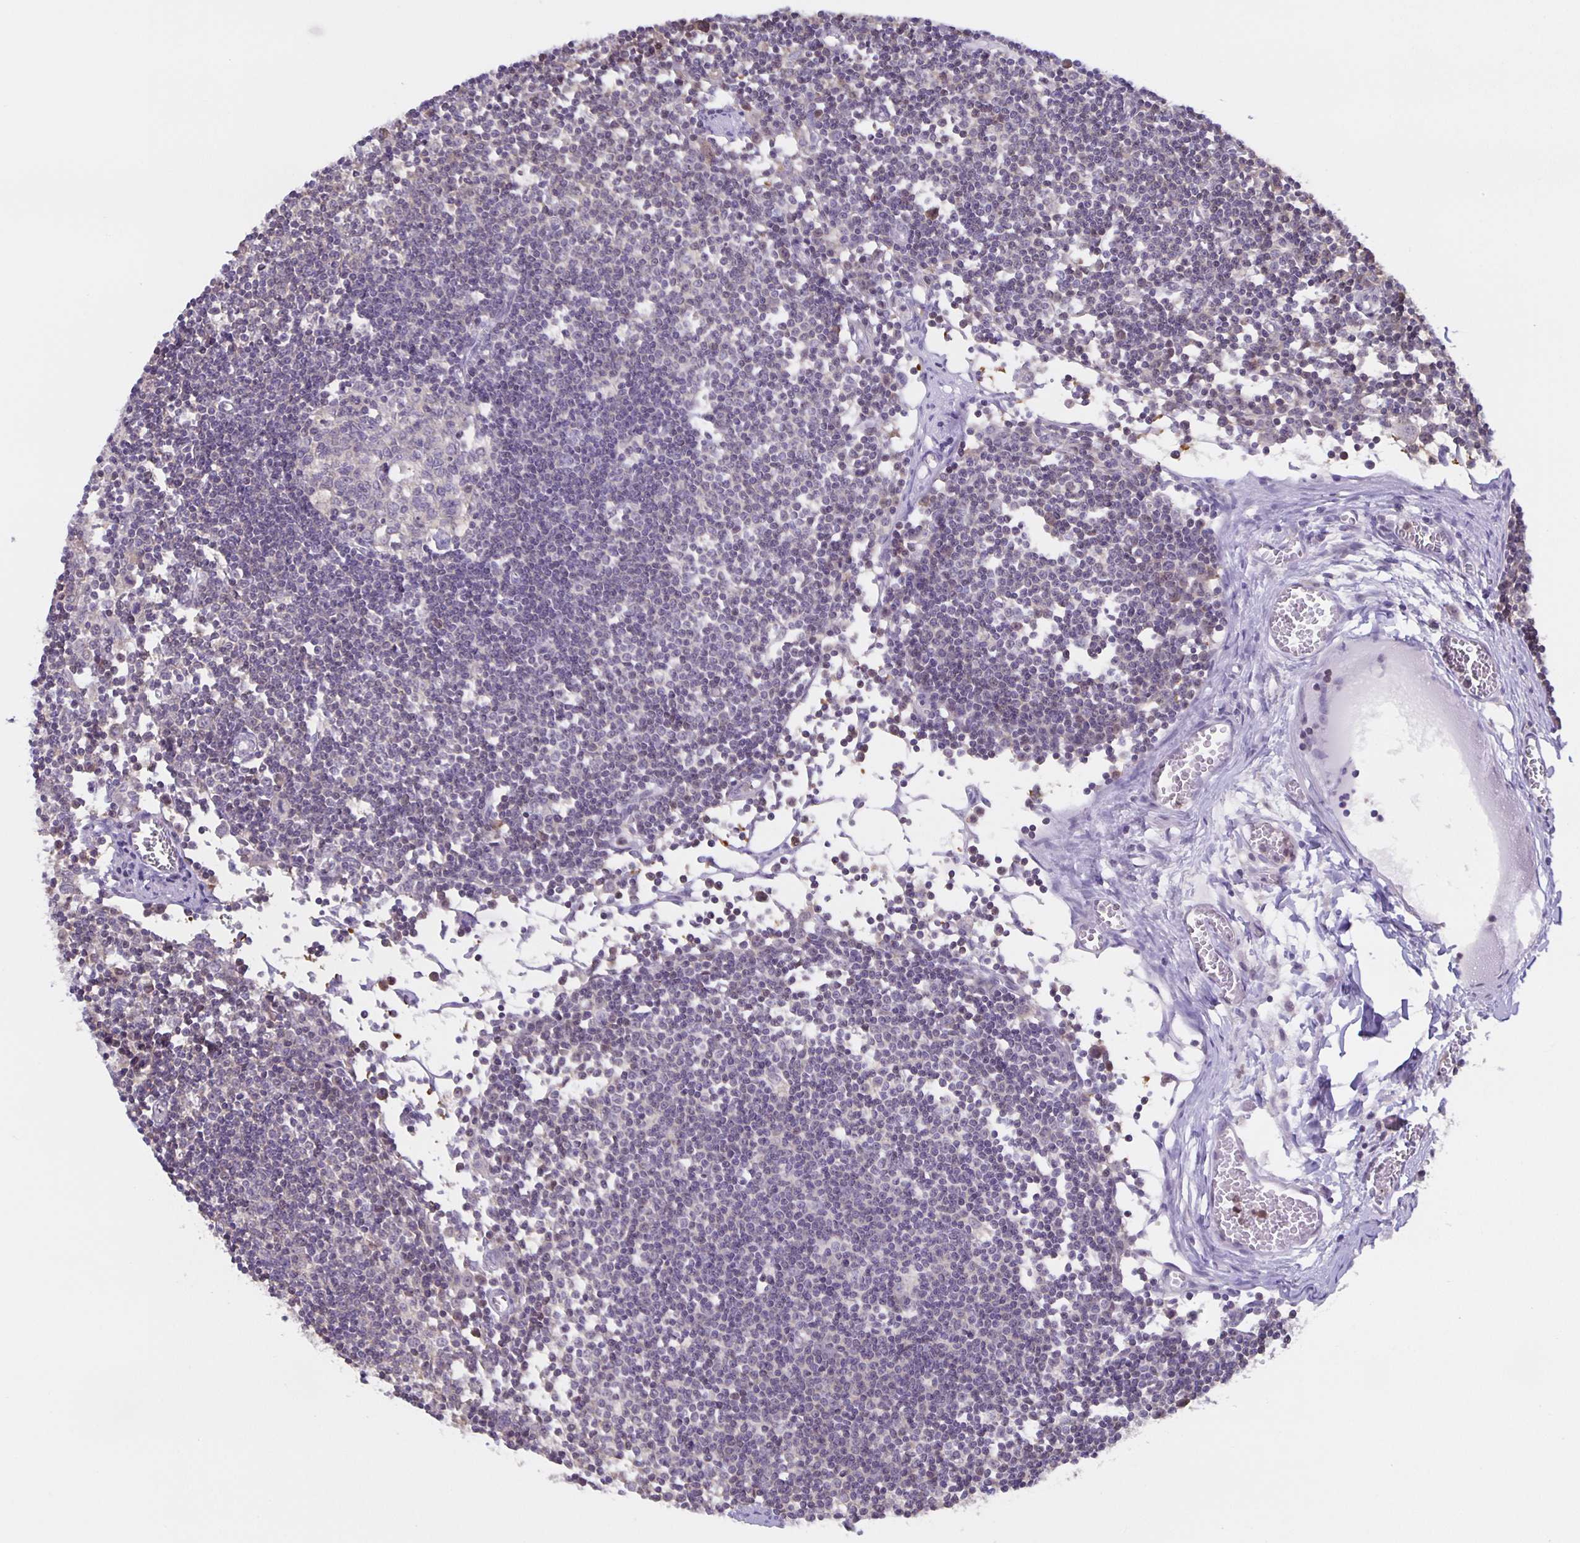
{"staining": {"intensity": "negative", "quantity": "none", "location": "none"}, "tissue": "lymph node", "cell_type": "Germinal center cells", "image_type": "normal", "snomed": [{"axis": "morphology", "description": "Normal tissue, NOS"}, {"axis": "topography", "description": "Lymph node"}], "caption": "DAB immunohistochemical staining of benign lymph node displays no significant staining in germinal center cells.", "gene": "MARCHF6", "patient": {"sex": "female", "age": 11}}